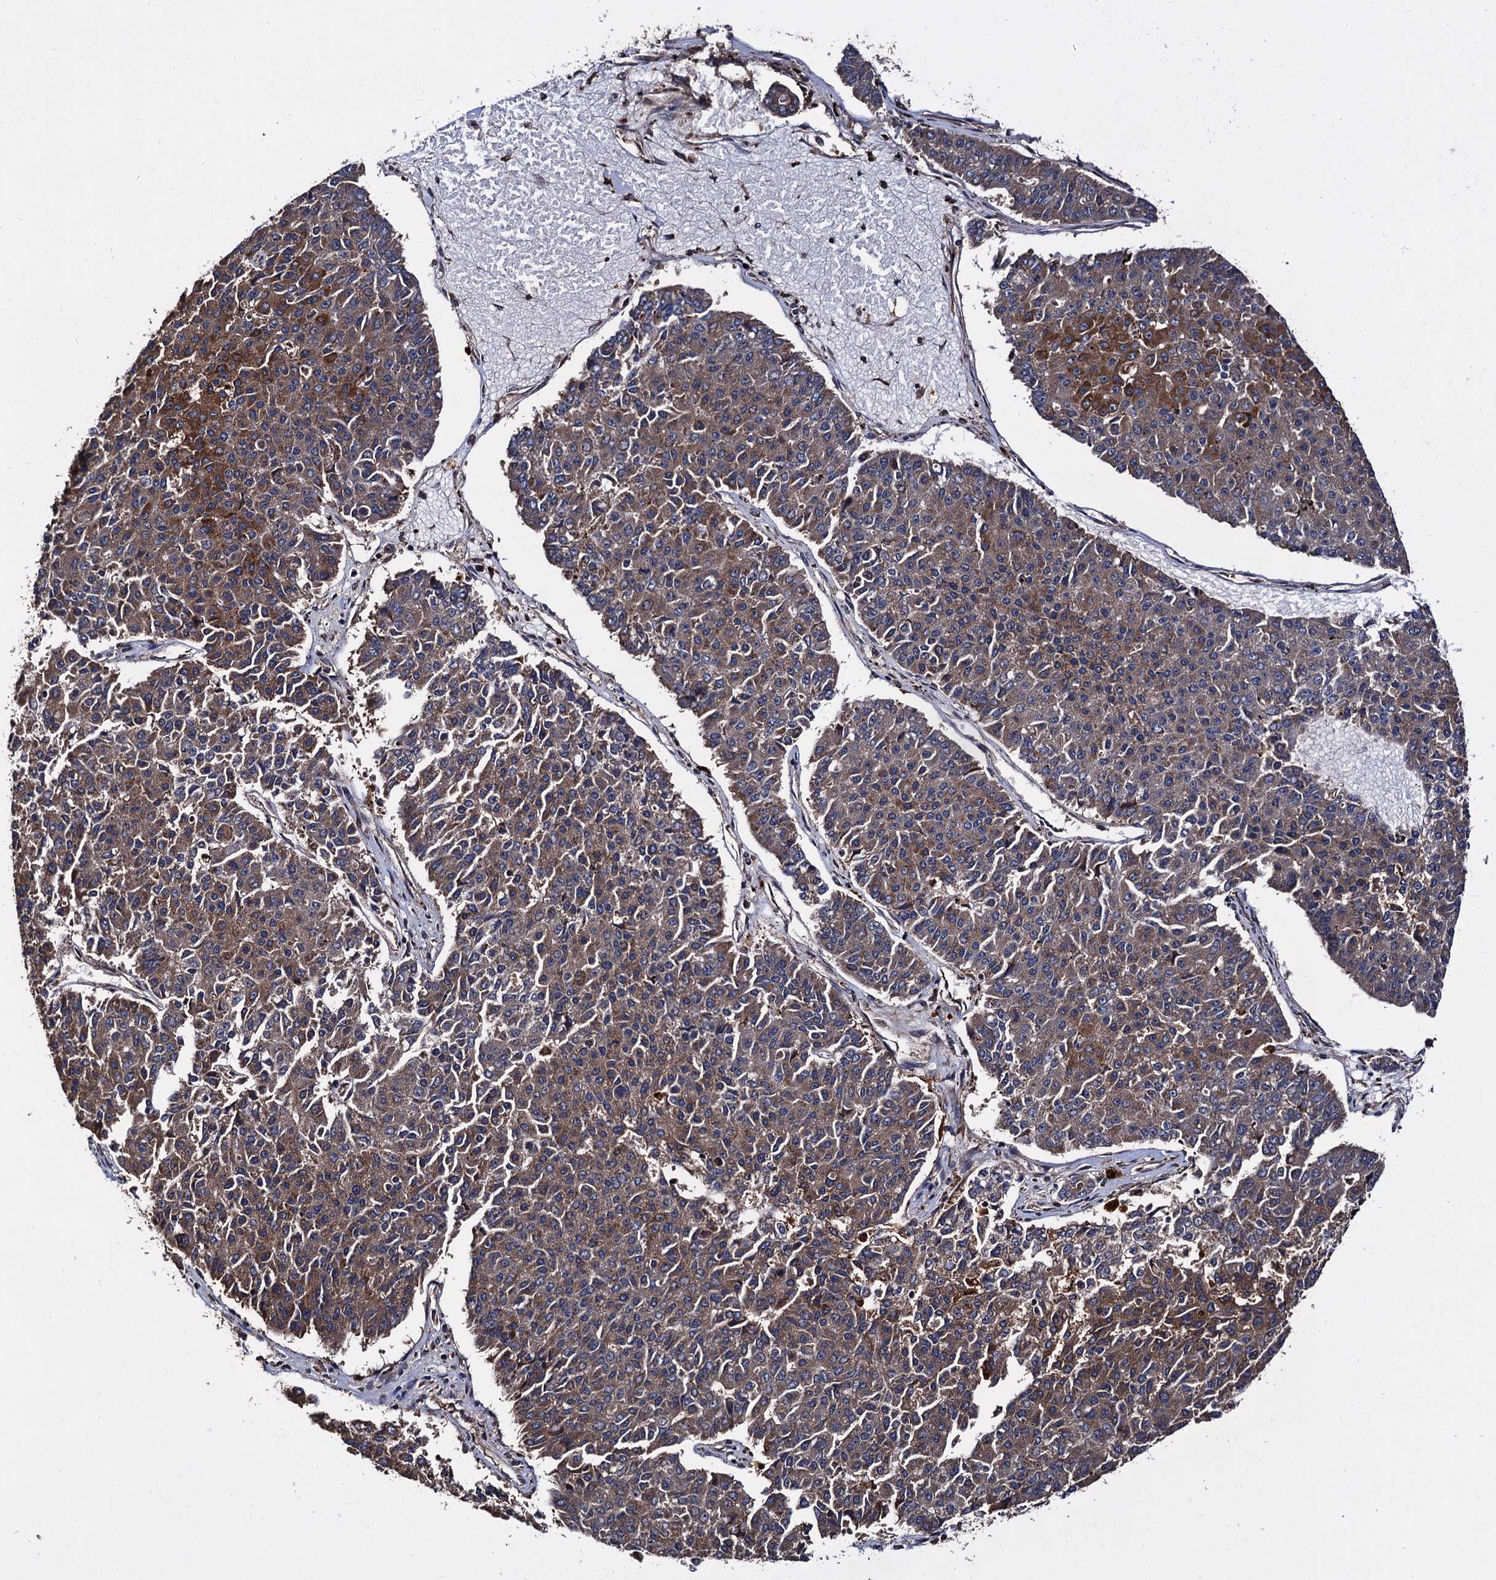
{"staining": {"intensity": "moderate", "quantity": ">75%", "location": "cytoplasmic/membranous"}, "tissue": "pancreatic cancer", "cell_type": "Tumor cells", "image_type": "cancer", "snomed": [{"axis": "morphology", "description": "Adenocarcinoma, NOS"}, {"axis": "topography", "description": "Pancreas"}], "caption": "Pancreatic adenocarcinoma stained with IHC demonstrates moderate cytoplasmic/membranous positivity in about >75% of tumor cells.", "gene": "MIER2", "patient": {"sex": "male", "age": 50}}